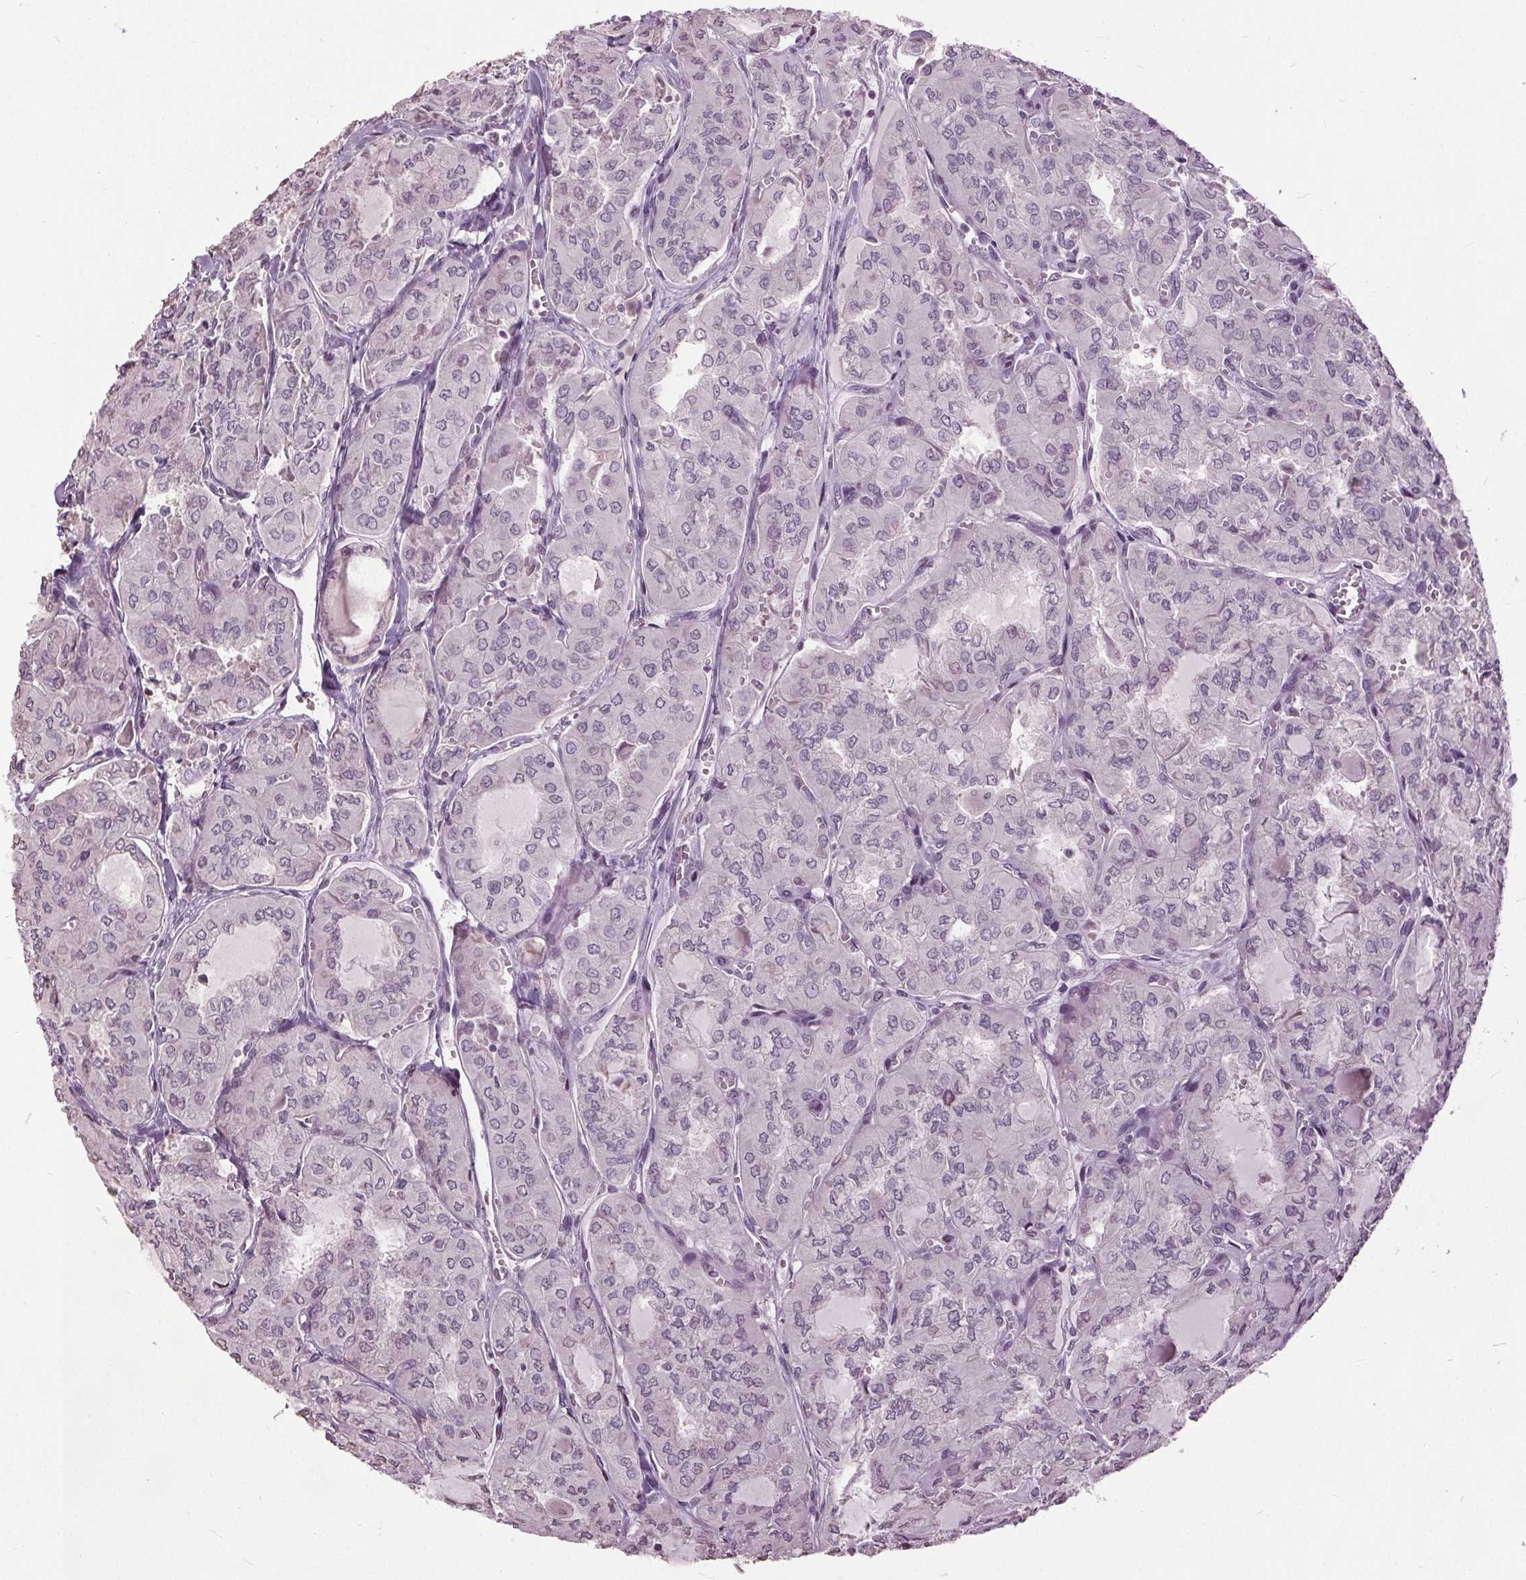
{"staining": {"intensity": "negative", "quantity": "none", "location": "none"}, "tissue": "thyroid cancer", "cell_type": "Tumor cells", "image_type": "cancer", "snomed": [{"axis": "morphology", "description": "Papillary adenocarcinoma, NOS"}, {"axis": "topography", "description": "Thyroid gland"}], "caption": "Immunohistochemical staining of papillary adenocarcinoma (thyroid) reveals no significant positivity in tumor cells.", "gene": "CXCL16", "patient": {"sex": "male", "age": 20}}